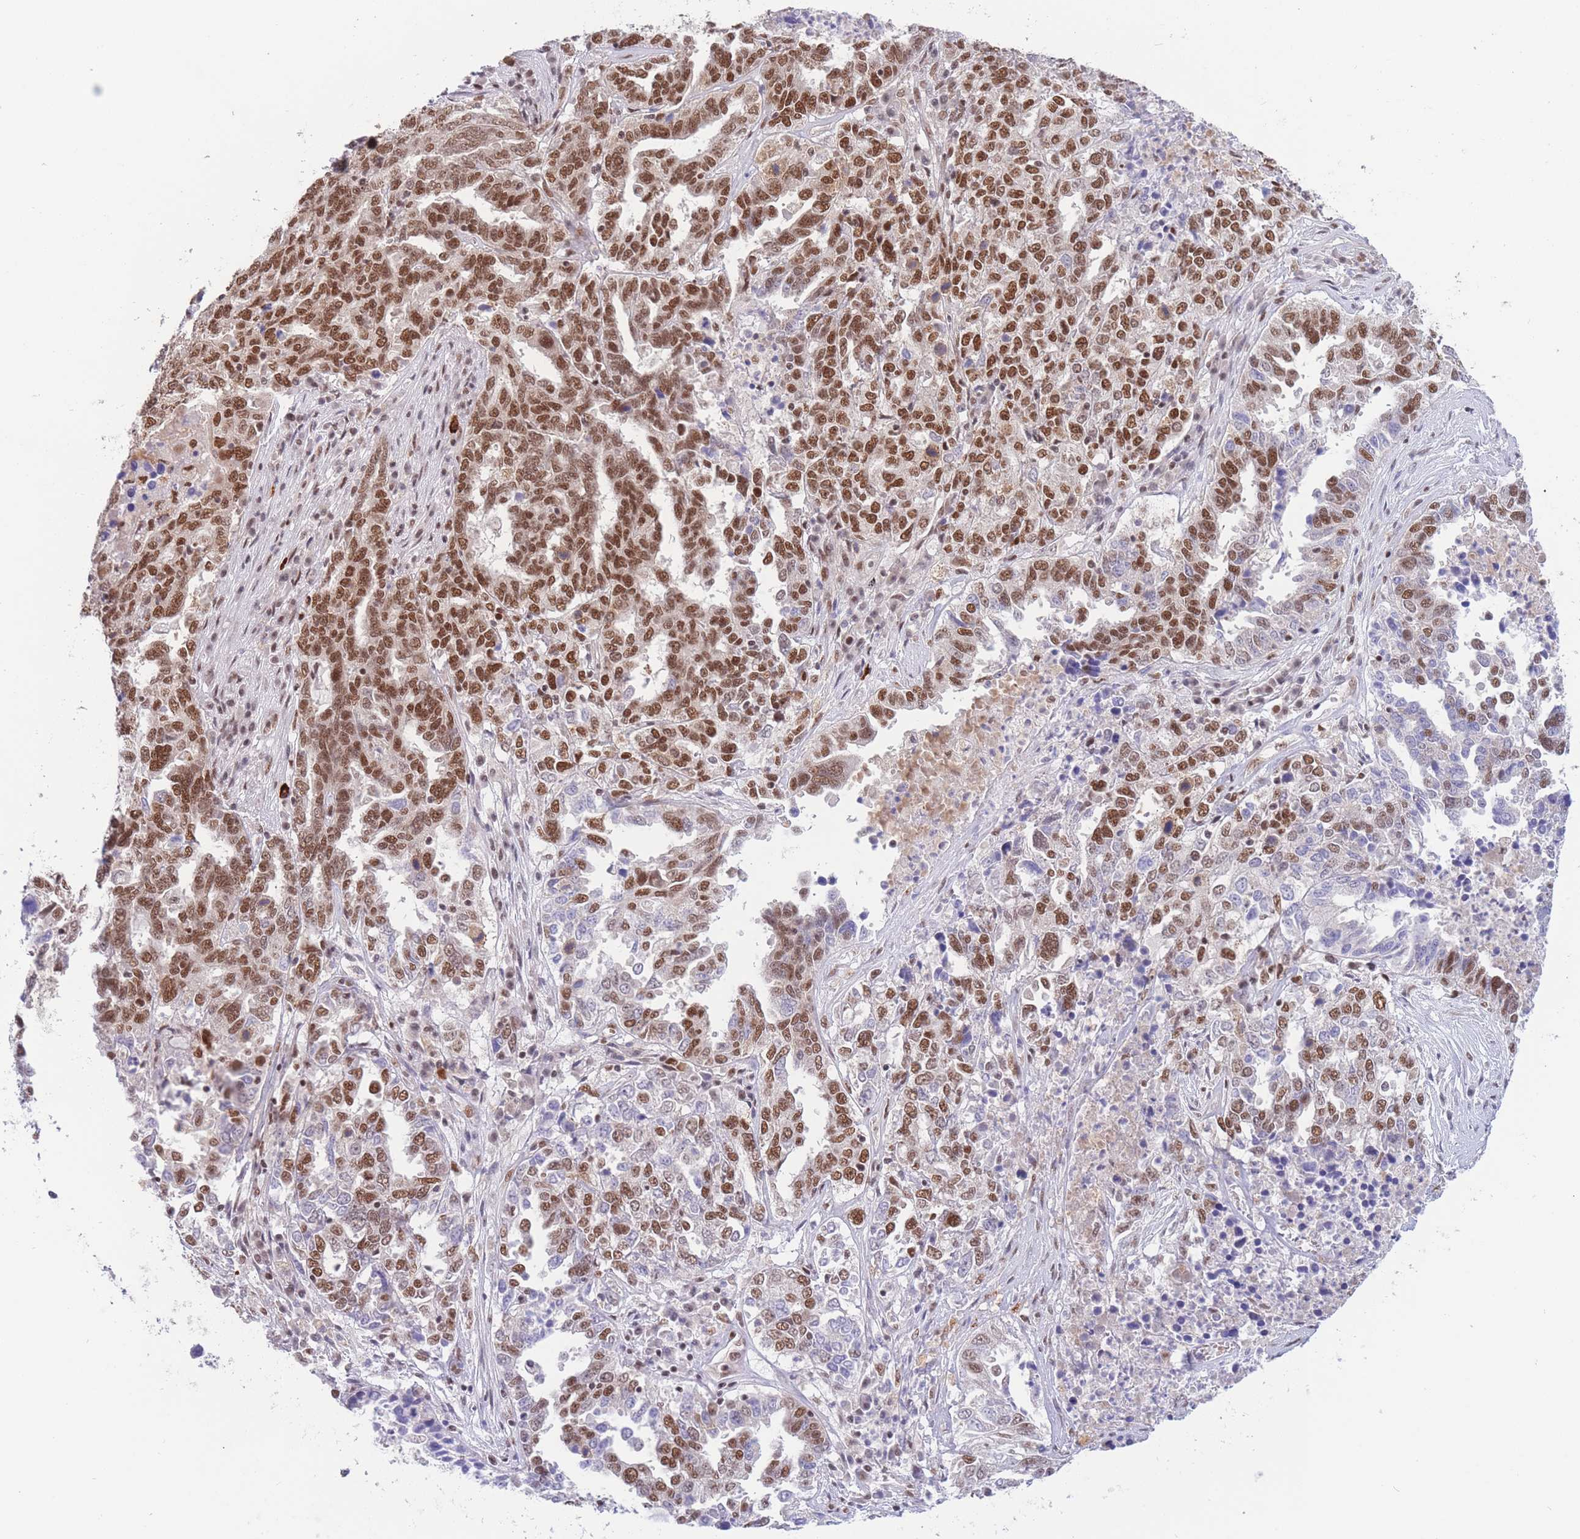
{"staining": {"intensity": "moderate", "quantity": ">75%", "location": "nuclear"}, "tissue": "ovarian cancer", "cell_type": "Tumor cells", "image_type": "cancer", "snomed": [{"axis": "morphology", "description": "Carcinoma, endometroid"}, {"axis": "topography", "description": "Ovary"}], "caption": "There is medium levels of moderate nuclear staining in tumor cells of ovarian cancer (endometroid carcinoma), as demonstrated by immunohistochemical staining (brown color).", "gene": "SMAD9", "patient": {"sex": "female", "age": 62}}